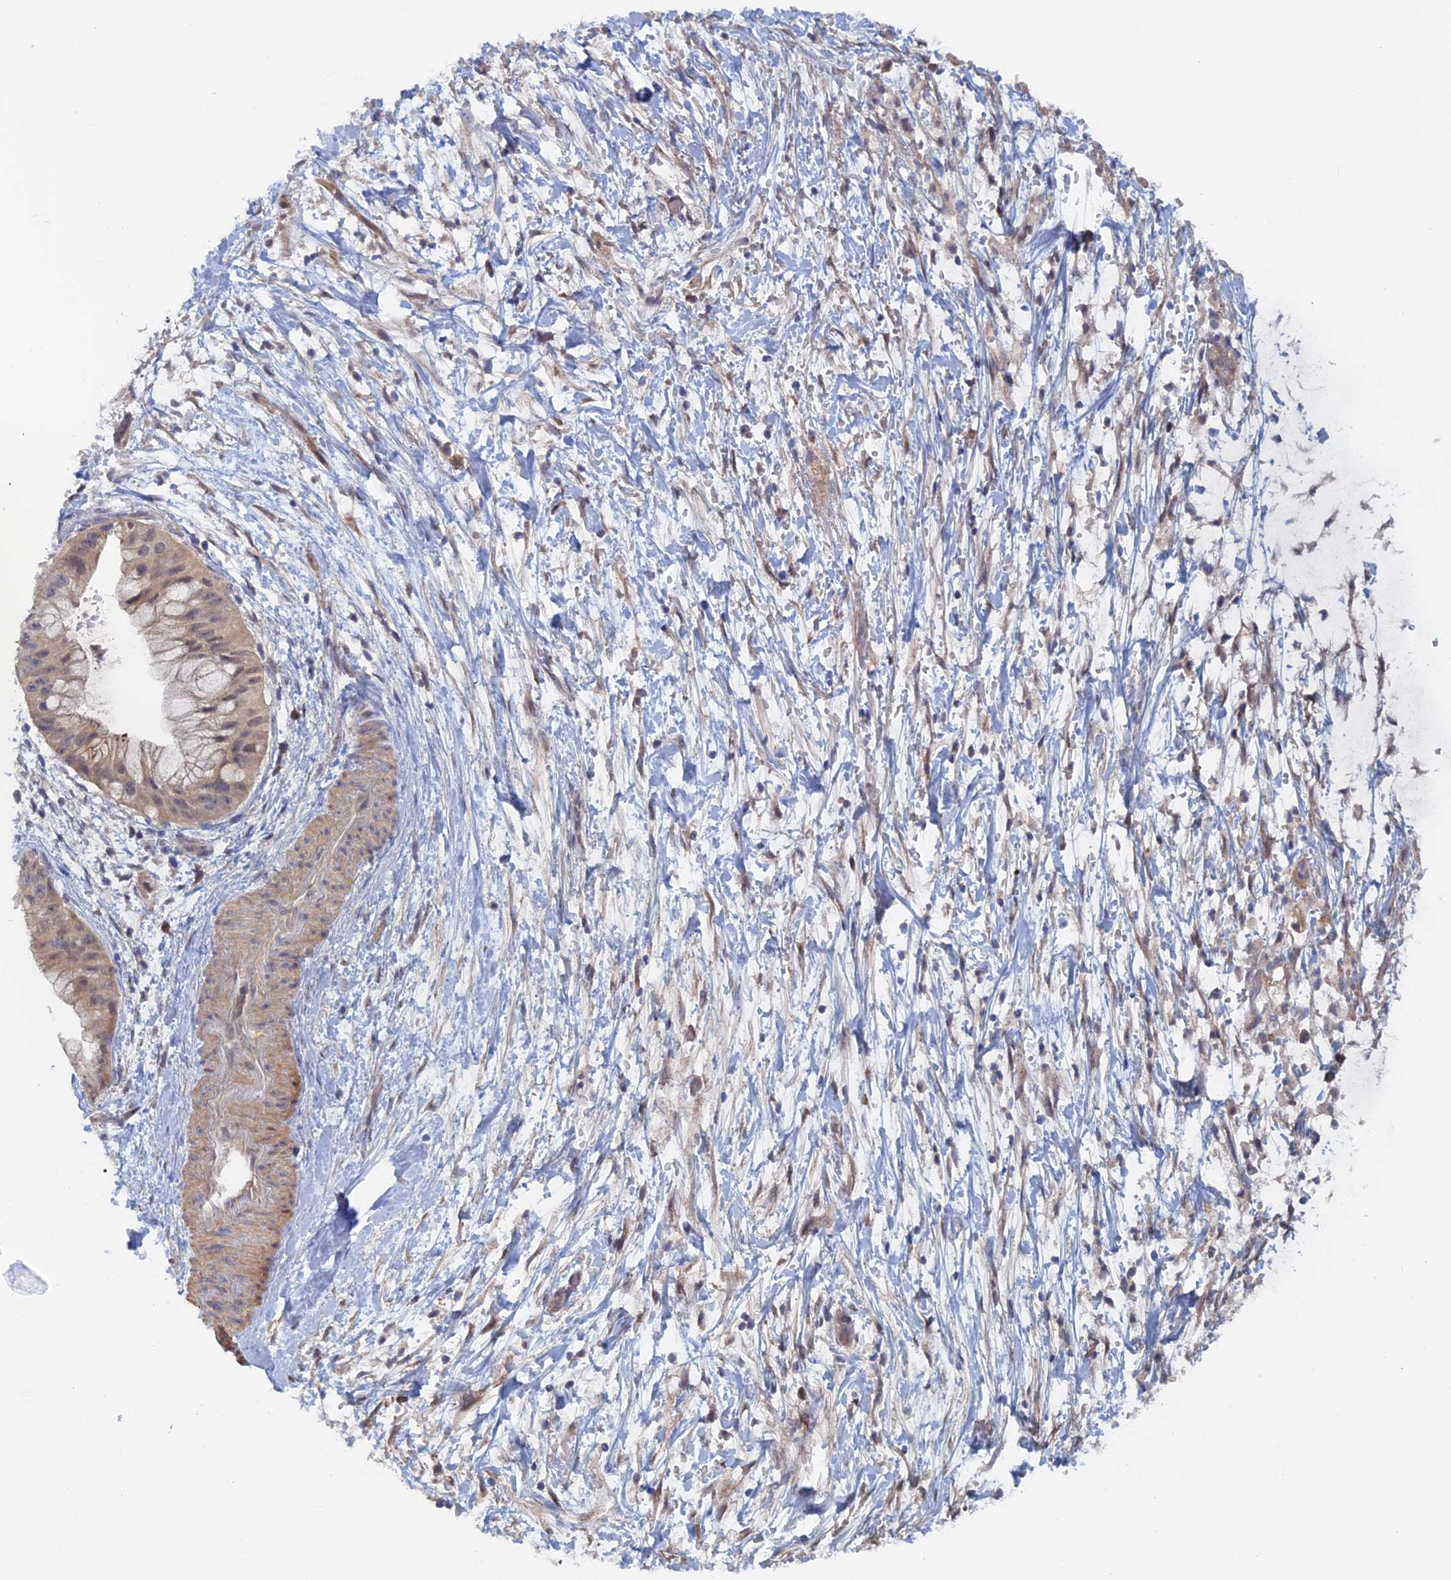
{"staining": {"intensity": "weak", "quantity": "25%-75%", "location": "nuclear"}, "tissue": "pancreatic cancer", "cell_type": "Tumor cells", "image_type": "cancer", "snomed": [{"axis": "morphology", "description": "Adenocarcinoma, NOS"}, {"axis": "topography", "description": "Pancreas"}], "caption": "Immunohistochemical staining of pancreatic cancer shows low levels of weak nuclear protein expression in about 25%-75% of tumor cells.", "gene": "ELOVL6", "patient": {"sex": "male", "age": 48}}